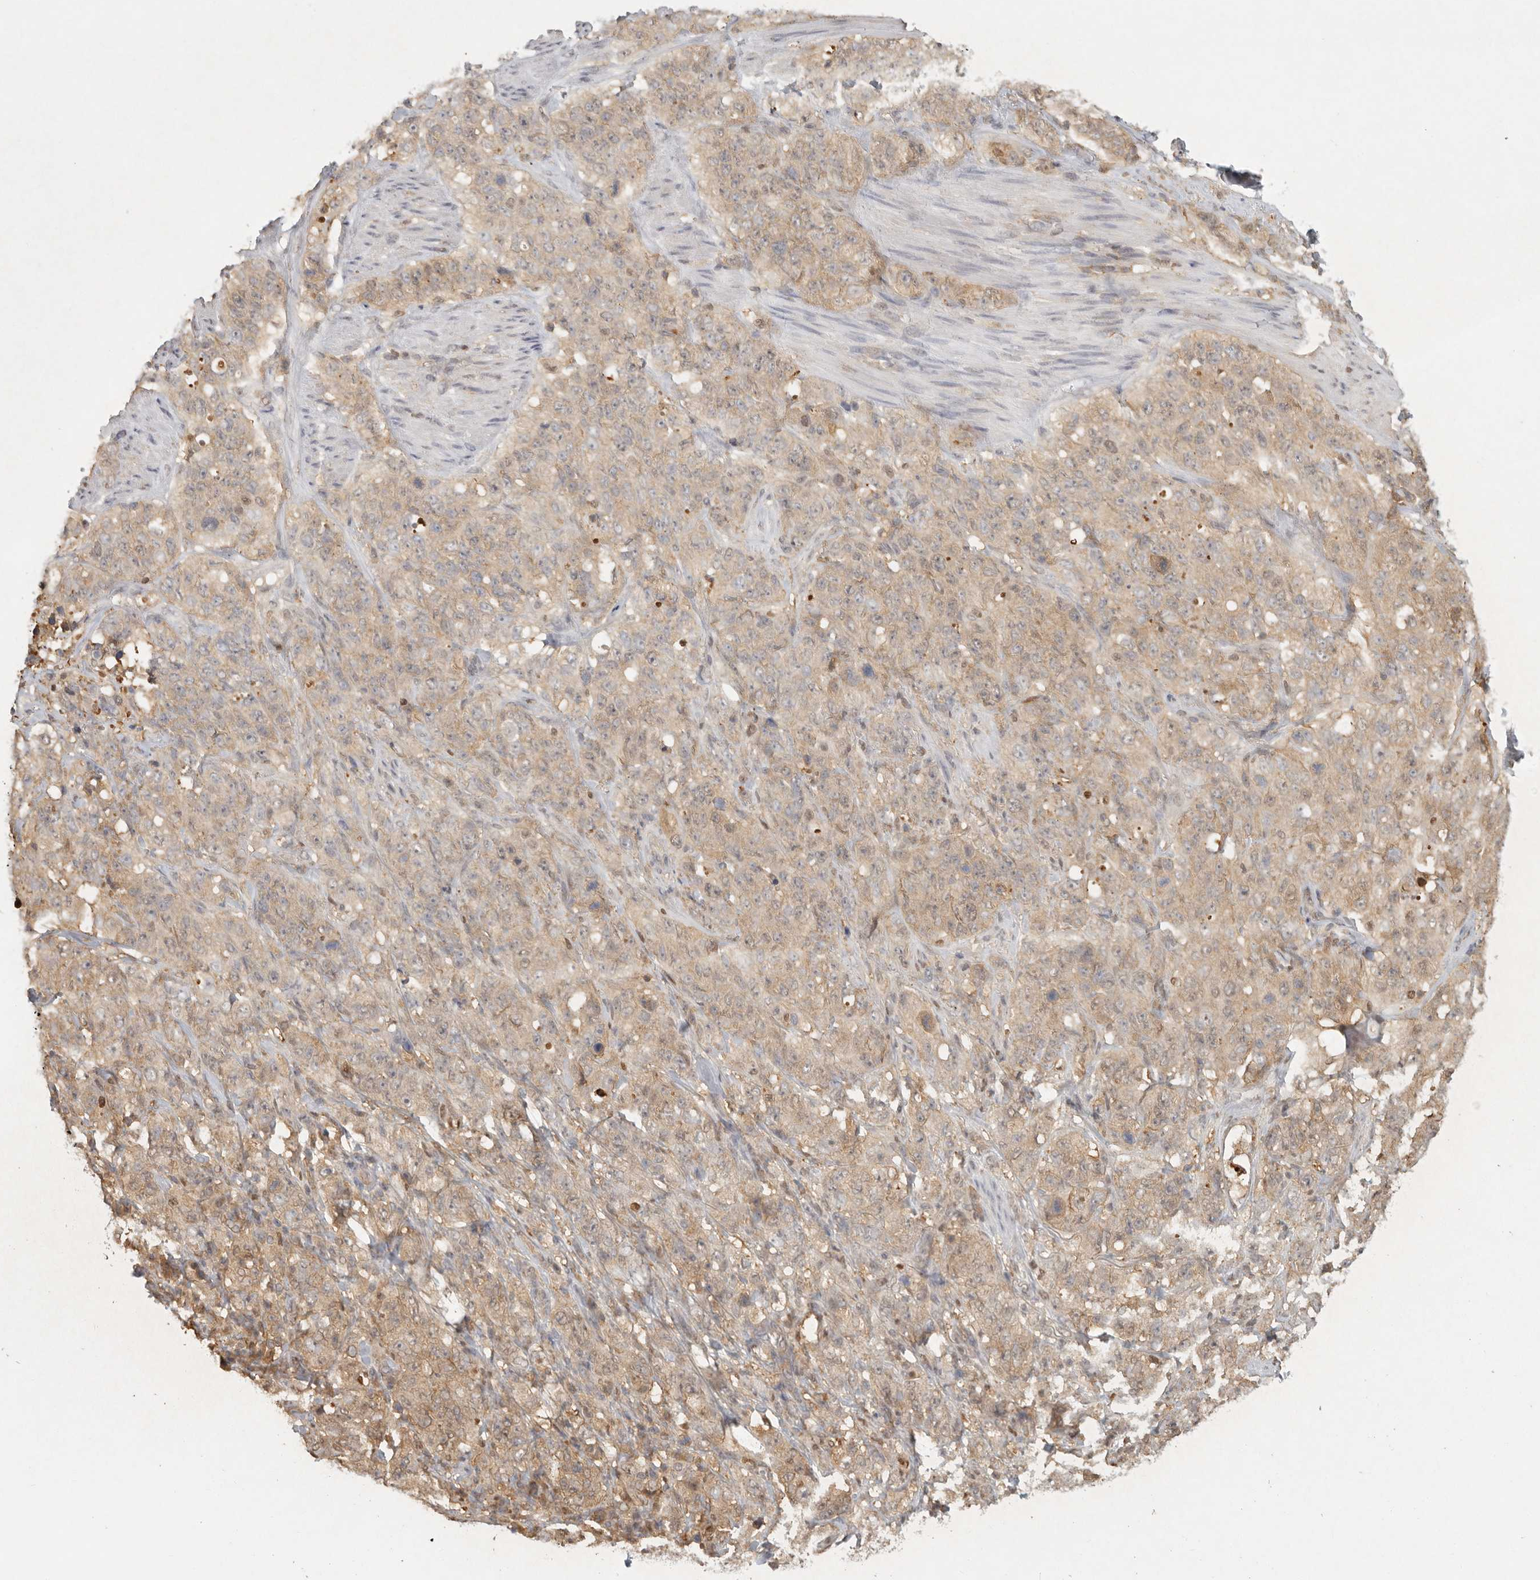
{"staining": {"intensity": "weak", "quantity": ">75%", "location": "cytoplasmic/membranous"}, "tissue": "stomach cancer", "cell_type": "Tumor cells", "image_type": "cancer", "snomed": [{"axis": "morphology", "description": "Adenocarcinoma, NOS"}, {"axis": "topography", "description": "Stomach"}], "caption": "Adenocarcinoma (stomach) tissue demonstrates weak cytoplasmic/membranous expression in about >75% of tumor cells (Brightfield microscopy of DAB IHC at high magnification).", "gene": "PSMA5", "patient": {"sex": "male", "age": 48}}